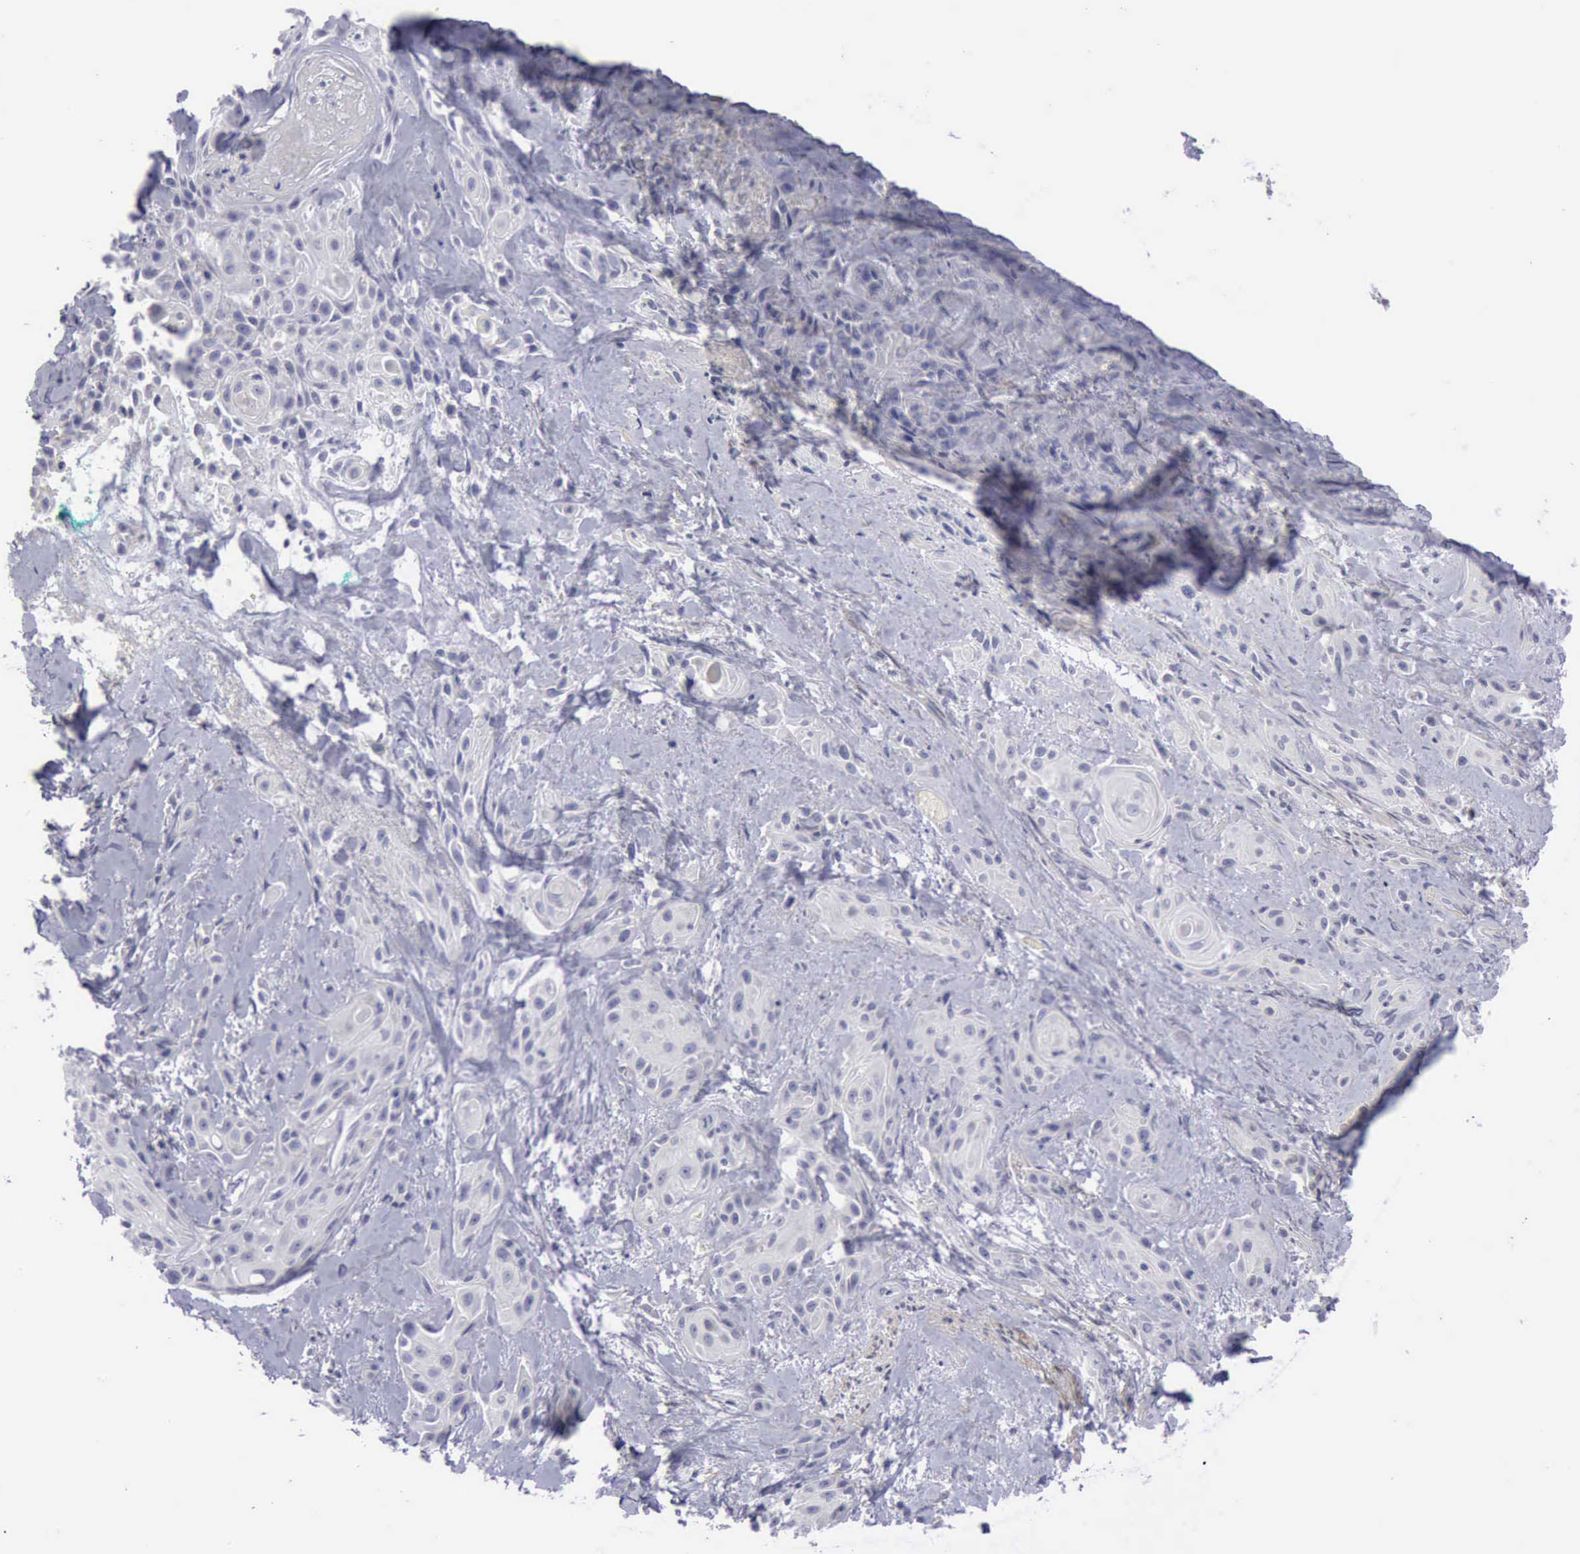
{"staining": {"intensity": "negative", "quantity": "none", "location": "none"}, "tissue": "skin cancer", "cell_type": "Tumor cells", "image_type": "cancer", "snomed": [{"axis": "morphology", "description": "Squamous cell carcinoma, NOS"}, {"axis": "topography", "description": "Skin"}, {"axis": "topography", "description": "Anal"}], "caption": "Immunohistochemistry micrograph of neoplastic tissue: skin cancer (squamous cell carcinoma) stained with DAB (3,3'-diaminobenzidine) reveals no significant protein positivity in tumor cells.", "gene": "CDH2", "patient": {"sex": "male", "age": 64}}